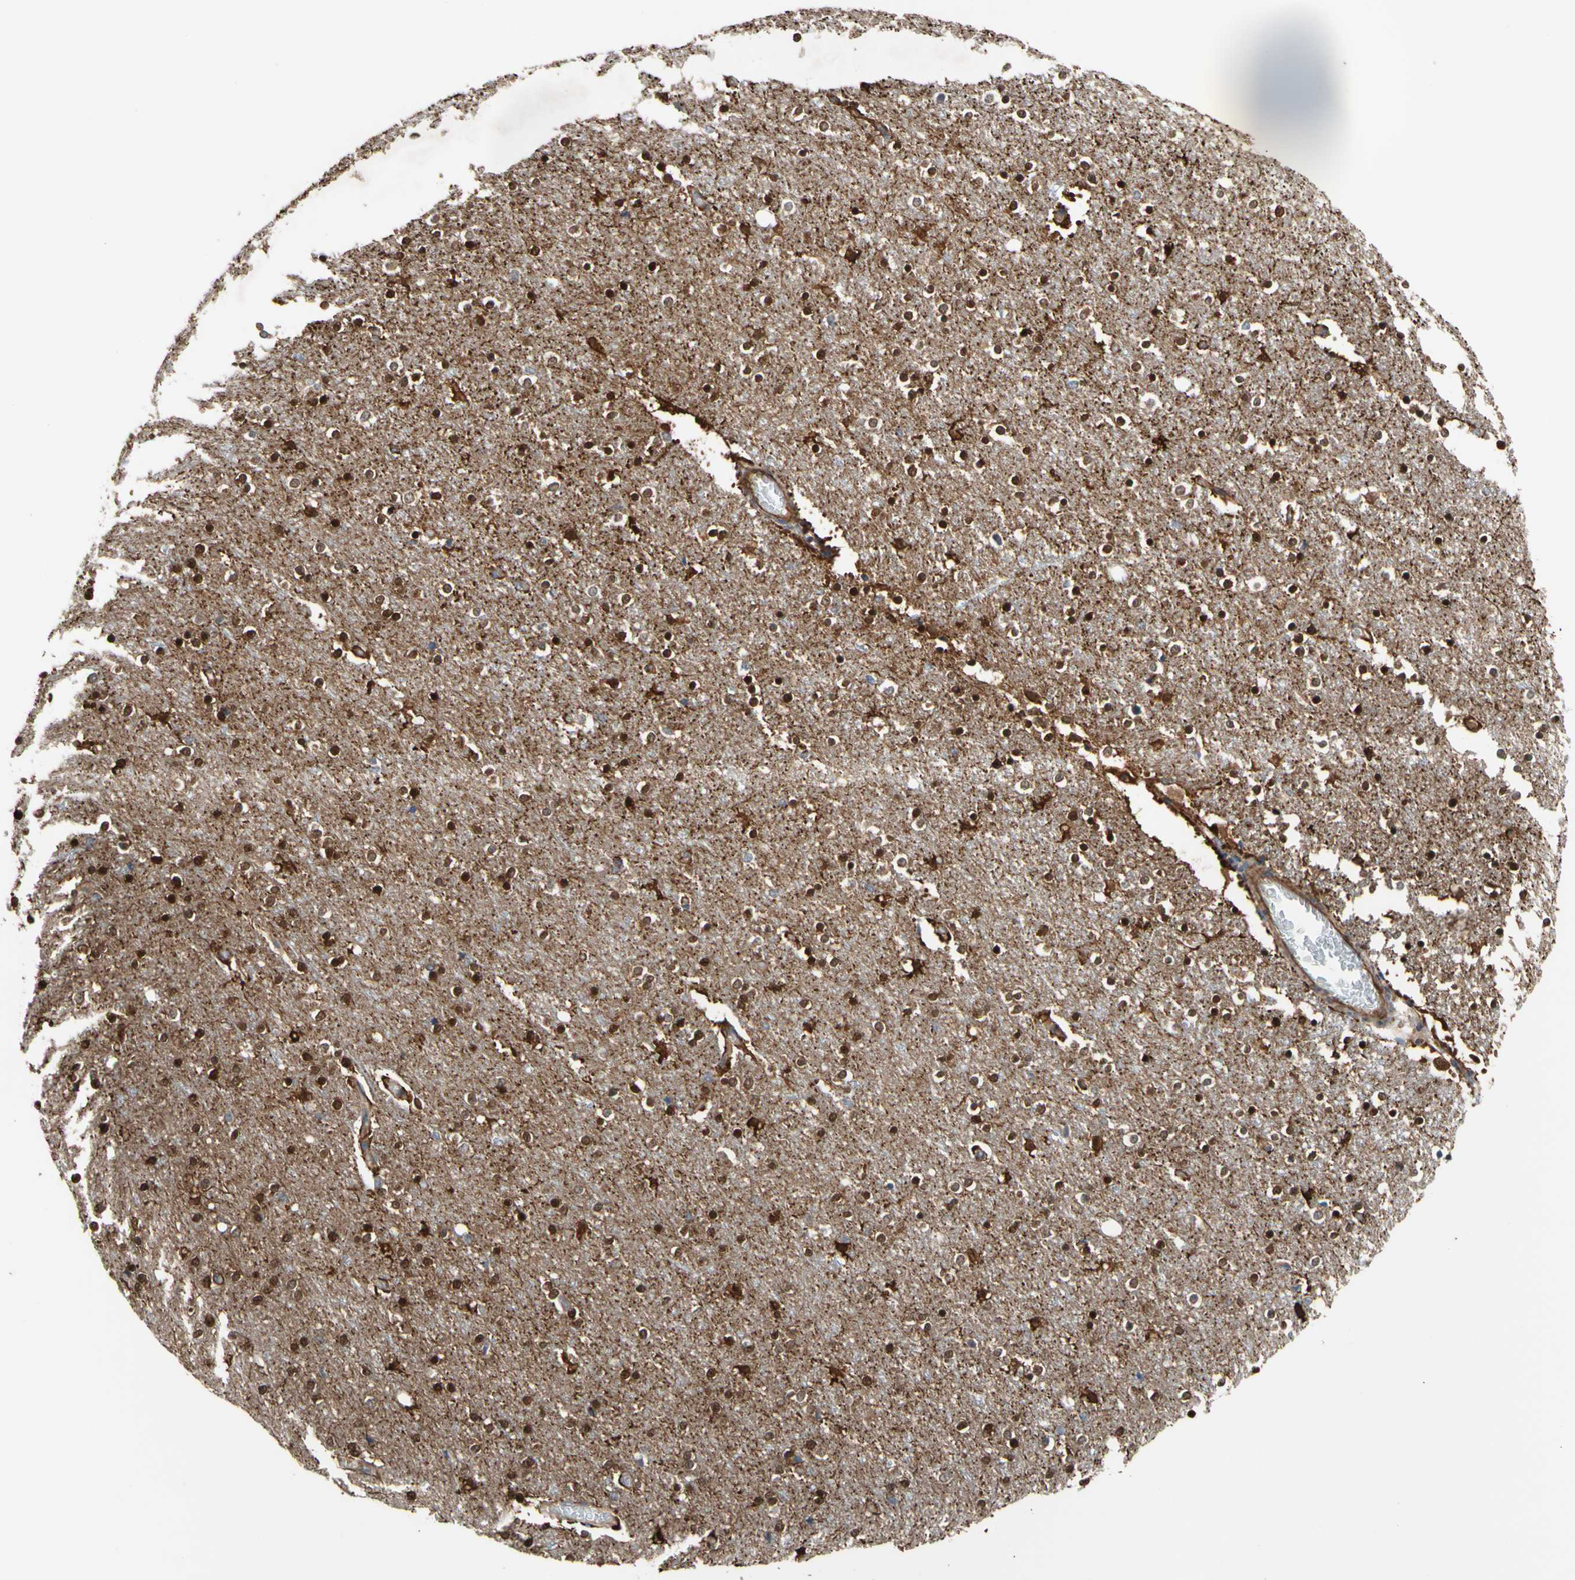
{"staining": {"intensity": "strong", "quantity": "25%-75%", "location": "cytoplasmic/membranous,nuclear"}, "tissue": "caudate", "cell_type": "Glial cells", "image_type": "normal", "snomed": [{"axis": "morphology", "description": "Normal tissue, NOS"}, {"axis": "topography", "description": "Lateral ventricle wall"}], "caption": "Protein expression analysis of benign caudate demonstrates strong cytoplasmic/membranous,nuclear staining in approximately 25%-75% of glial cells.", "gene": "TRAF2", "patient": {"sex": "female", "age": 54}}